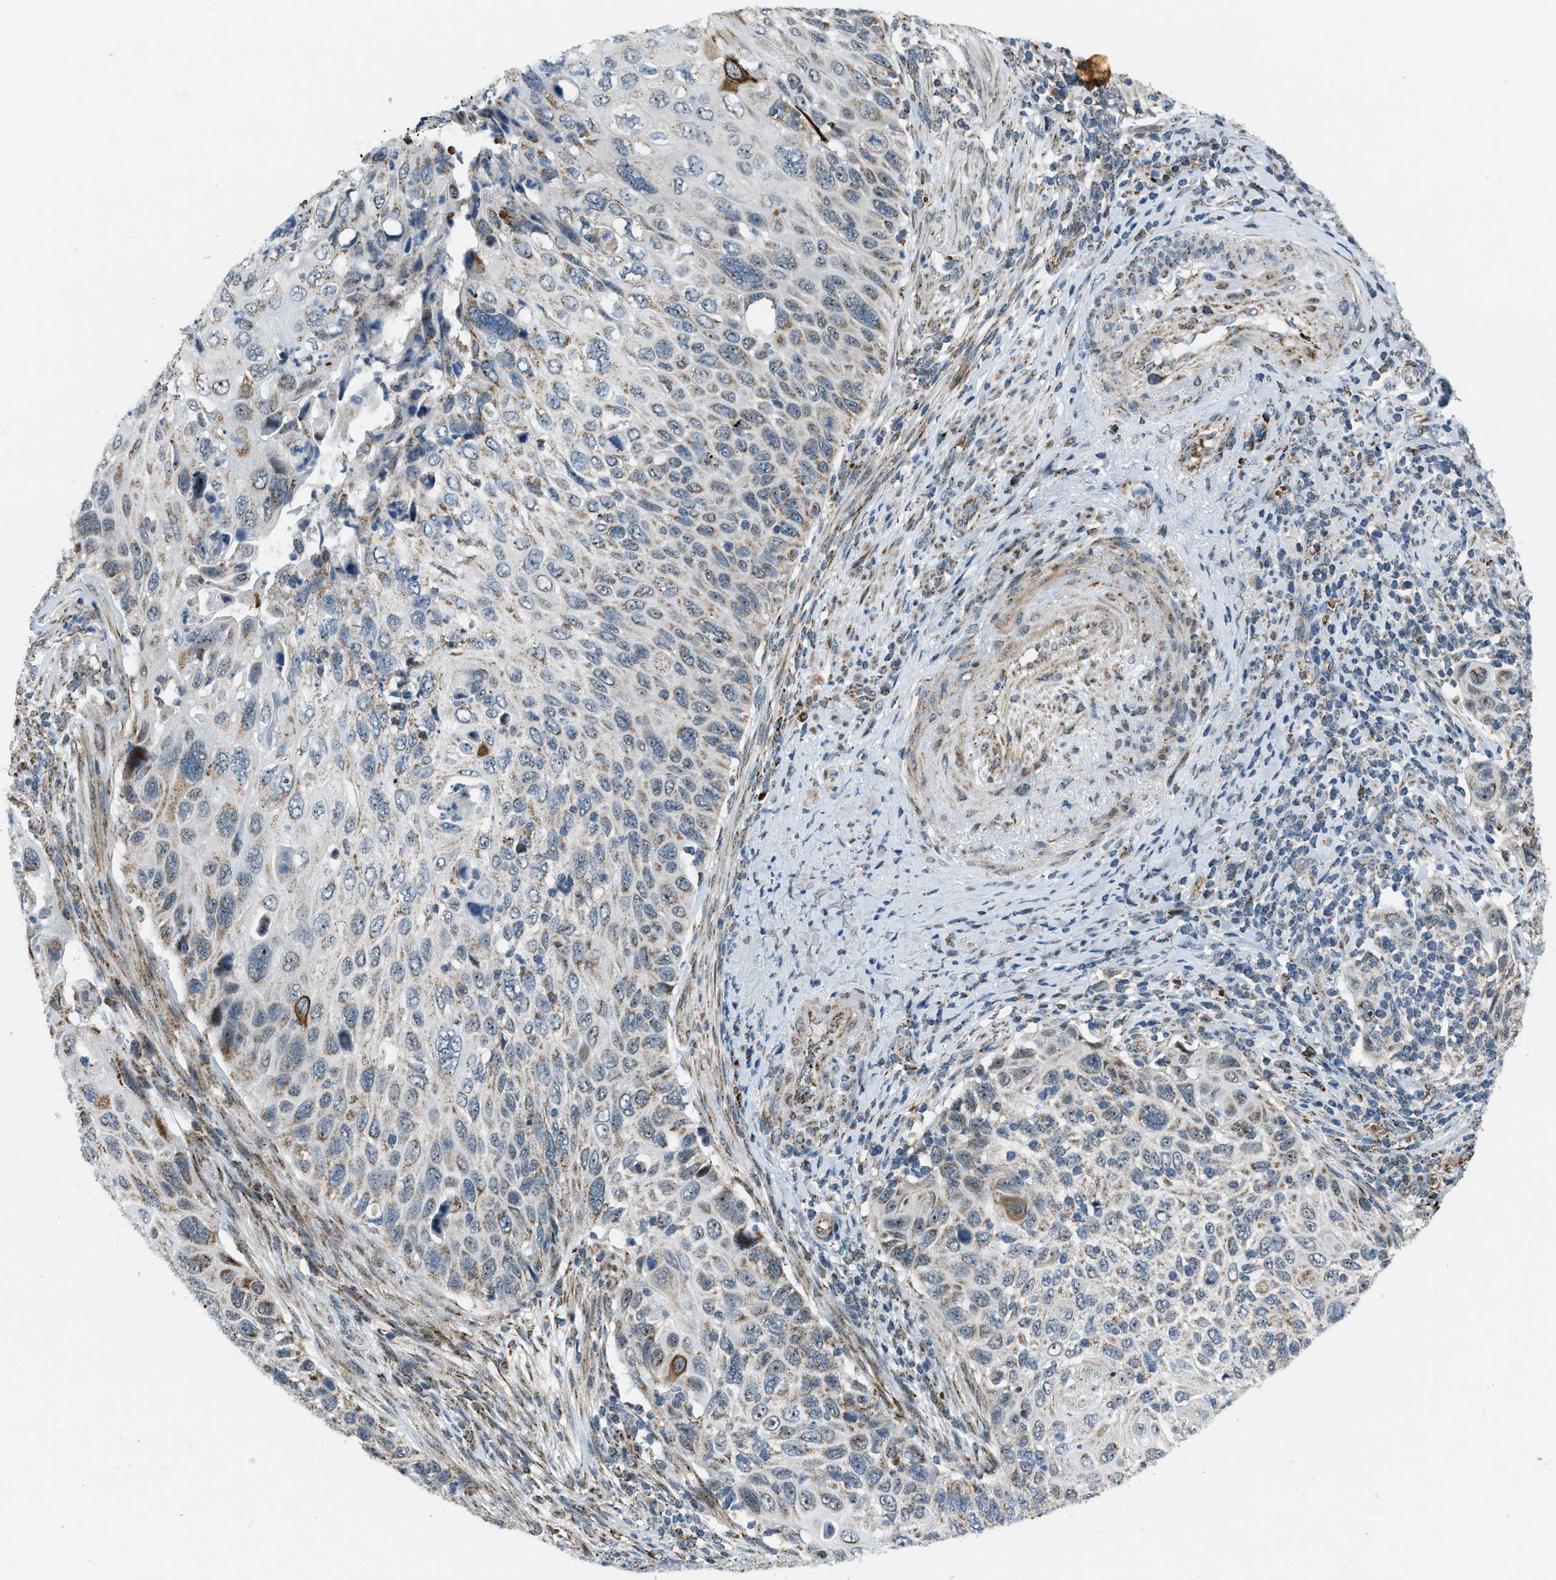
{"staining": {"intensity": "weak", "quantity": "25%-75%", "location": "cytoplasmic/membranous"}, "tissue": "cervical cancer", "cell_type": "Tumor cells", "image_type": "cancer", "snomed": [{"axis": "morphology", "description": "Squamous cell carcinoma, NOS"}, {"axis": "topography", "description": "Cervix"}], "caption": "Immunohistochemical staining of human squamous cell carcinoma (cervical) exhibits low levels of weak cytoplasmic/membranous expression in about 25%-75% of tumor cells.", "gene": "CHN2", "patient": {"sex": "female", "age": 70}}